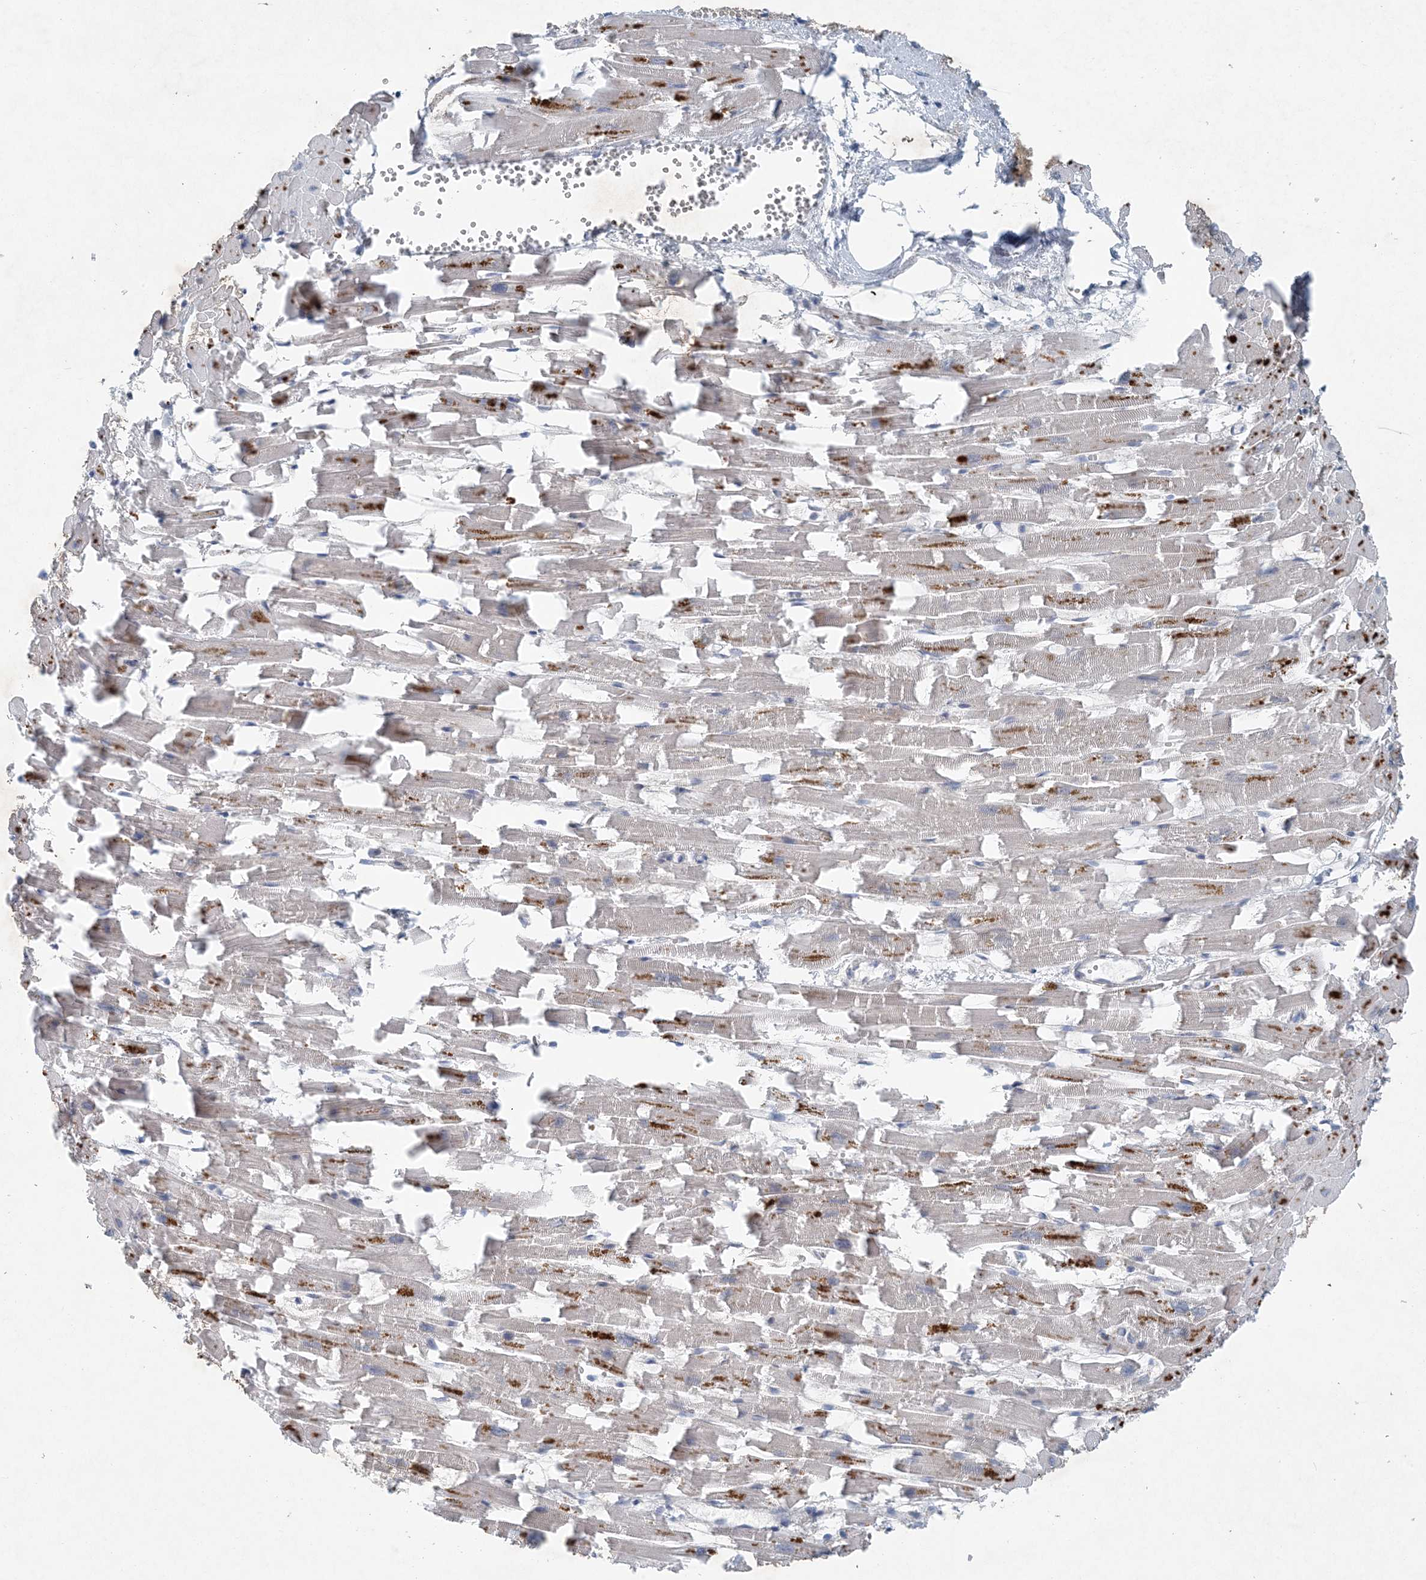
{"staining": {"intensity": "weak", "quantity": "25%-75%", "location": "cytoplasmic/membranous"}, "tissue": "heart muscle", "cell_type": "Cardiomyocytes", "image_type": "normal", "snomed": [{"axis": "morphology", "description": "Normal tissue, NOS"}, {"axis": "topography", "description": "Heart"}], "caption": "Heart muscle was stained to show a protein in brown. There is low levels of weak cytoplasmic/membranous staining in approximately 25%-75% of cardiomyocytes. (DAB (3,3'-diaminobenzidine) IHC with brightfield microscopy, high magnification).", "gene": "HIKESHI", "patient": {"sex": "female", "age": 64}}